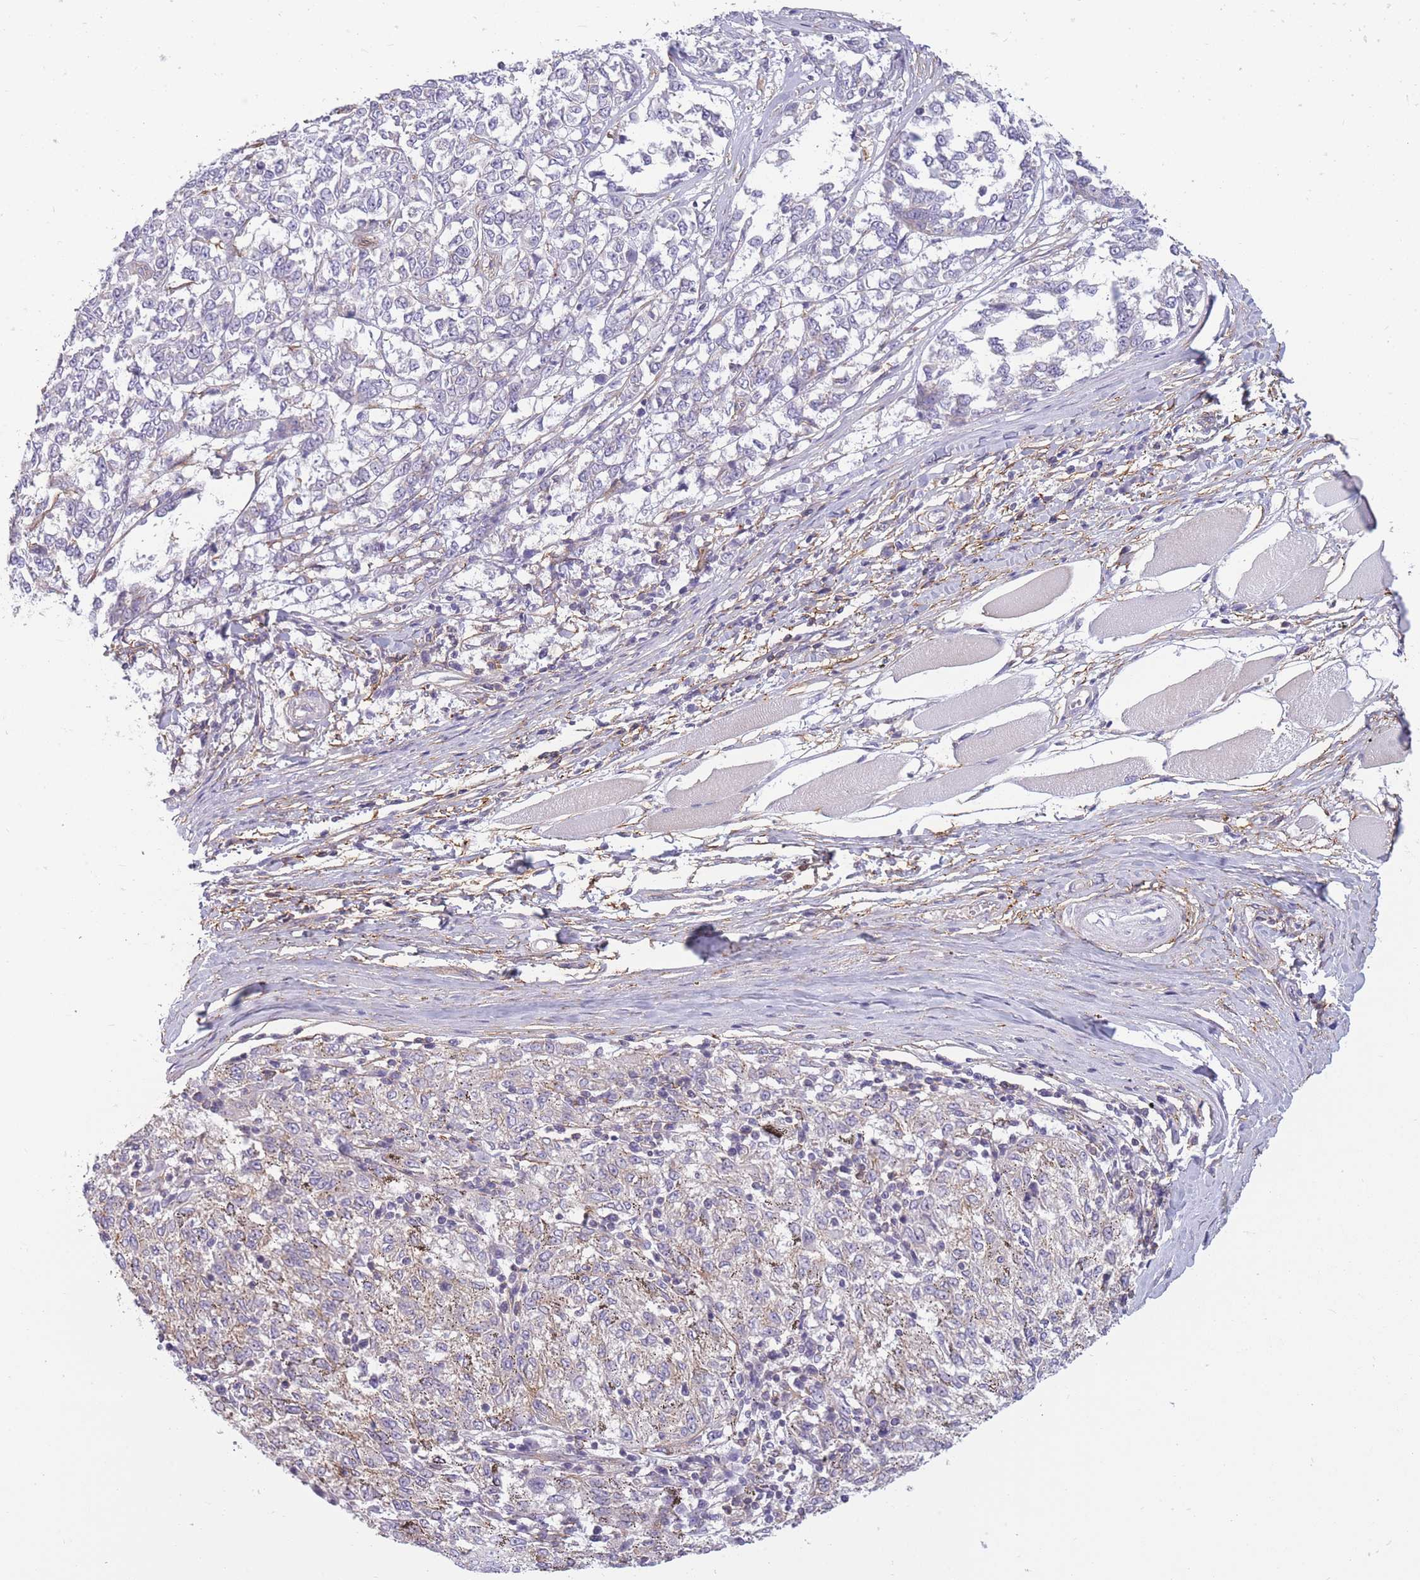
{"staining": {"intensity": "weak", "quantity": "<25%", "location": "cytoplasmic/membranous"}, "tissue": "melanoma", "cell_type": "Tumor cells", "image_type": "cancer", "snomed": [{"axis": "morphology", "description": "Malignant melanoma, NOS"}, {"axis": "topography", "description": "Skin"}], "caption": "Photomicrograph shows no significant protein staining in tumor cells of melanoma.", "gene": "ADD1", "patient": {"sex": "female", "age": 72}}